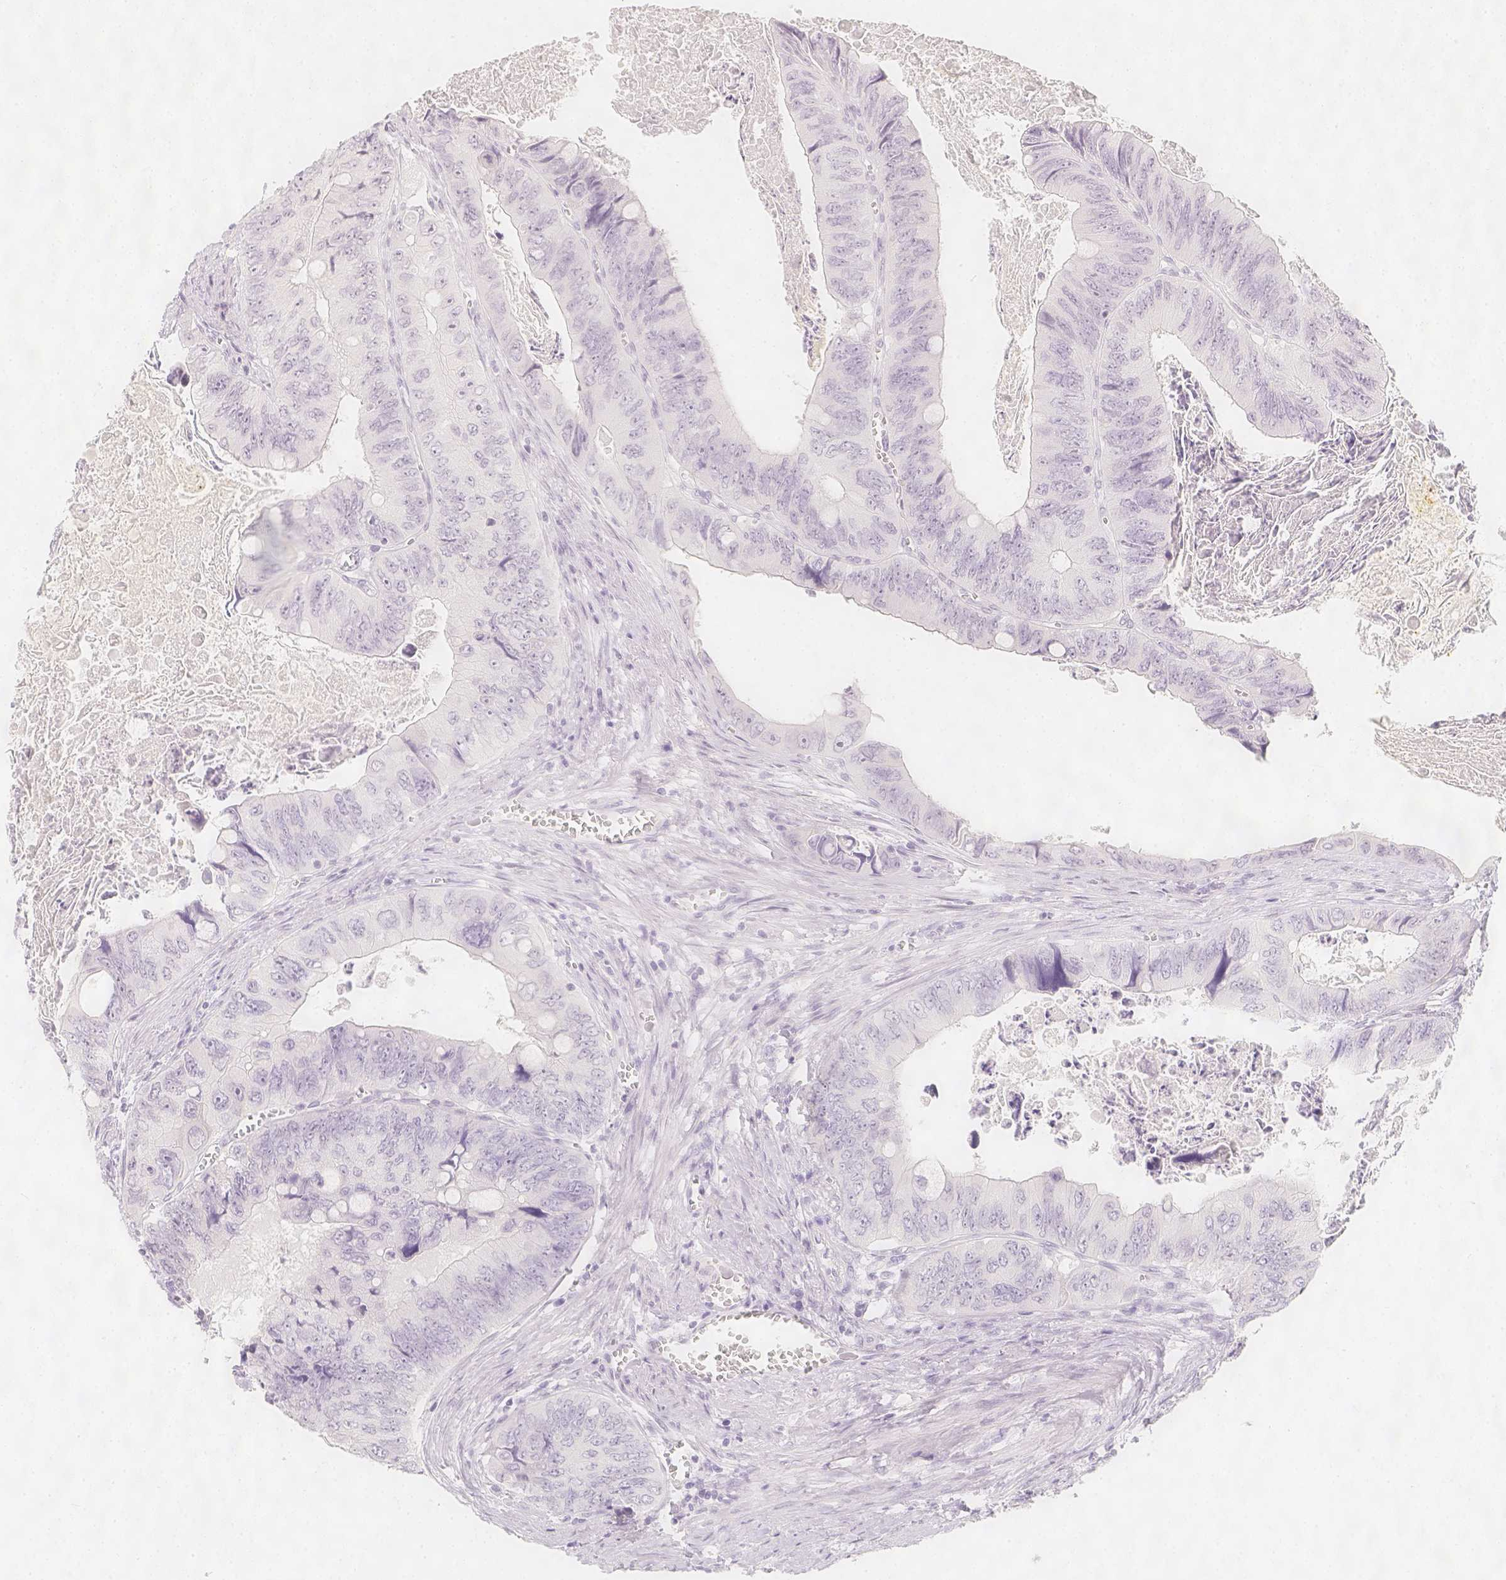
{"staining": {"intensity": "negative", "quantity": "none", "location": "none"}, "tissue": "colorectal cancer", "cell_type": "Tumor cells", "image_type": "cancer", "snomed": [{"axis": "morphology", "description": "Adenocarcinoma, NOS"}, {"axis": "topography", "description": "Colon"}], "caption": "Tumor cells are negative for brown protein staining in colorectal cancer (adenocarcinoma). (Stains: DAB (3,3'-diaminobenzidine) immunohistochemistry (IHC) with hematoxylin counter stain, Microscopy: brightfield microscopy at high magnification).", "gene": "SLC18A1", "patient": {"sex": "female", "age": 84}}